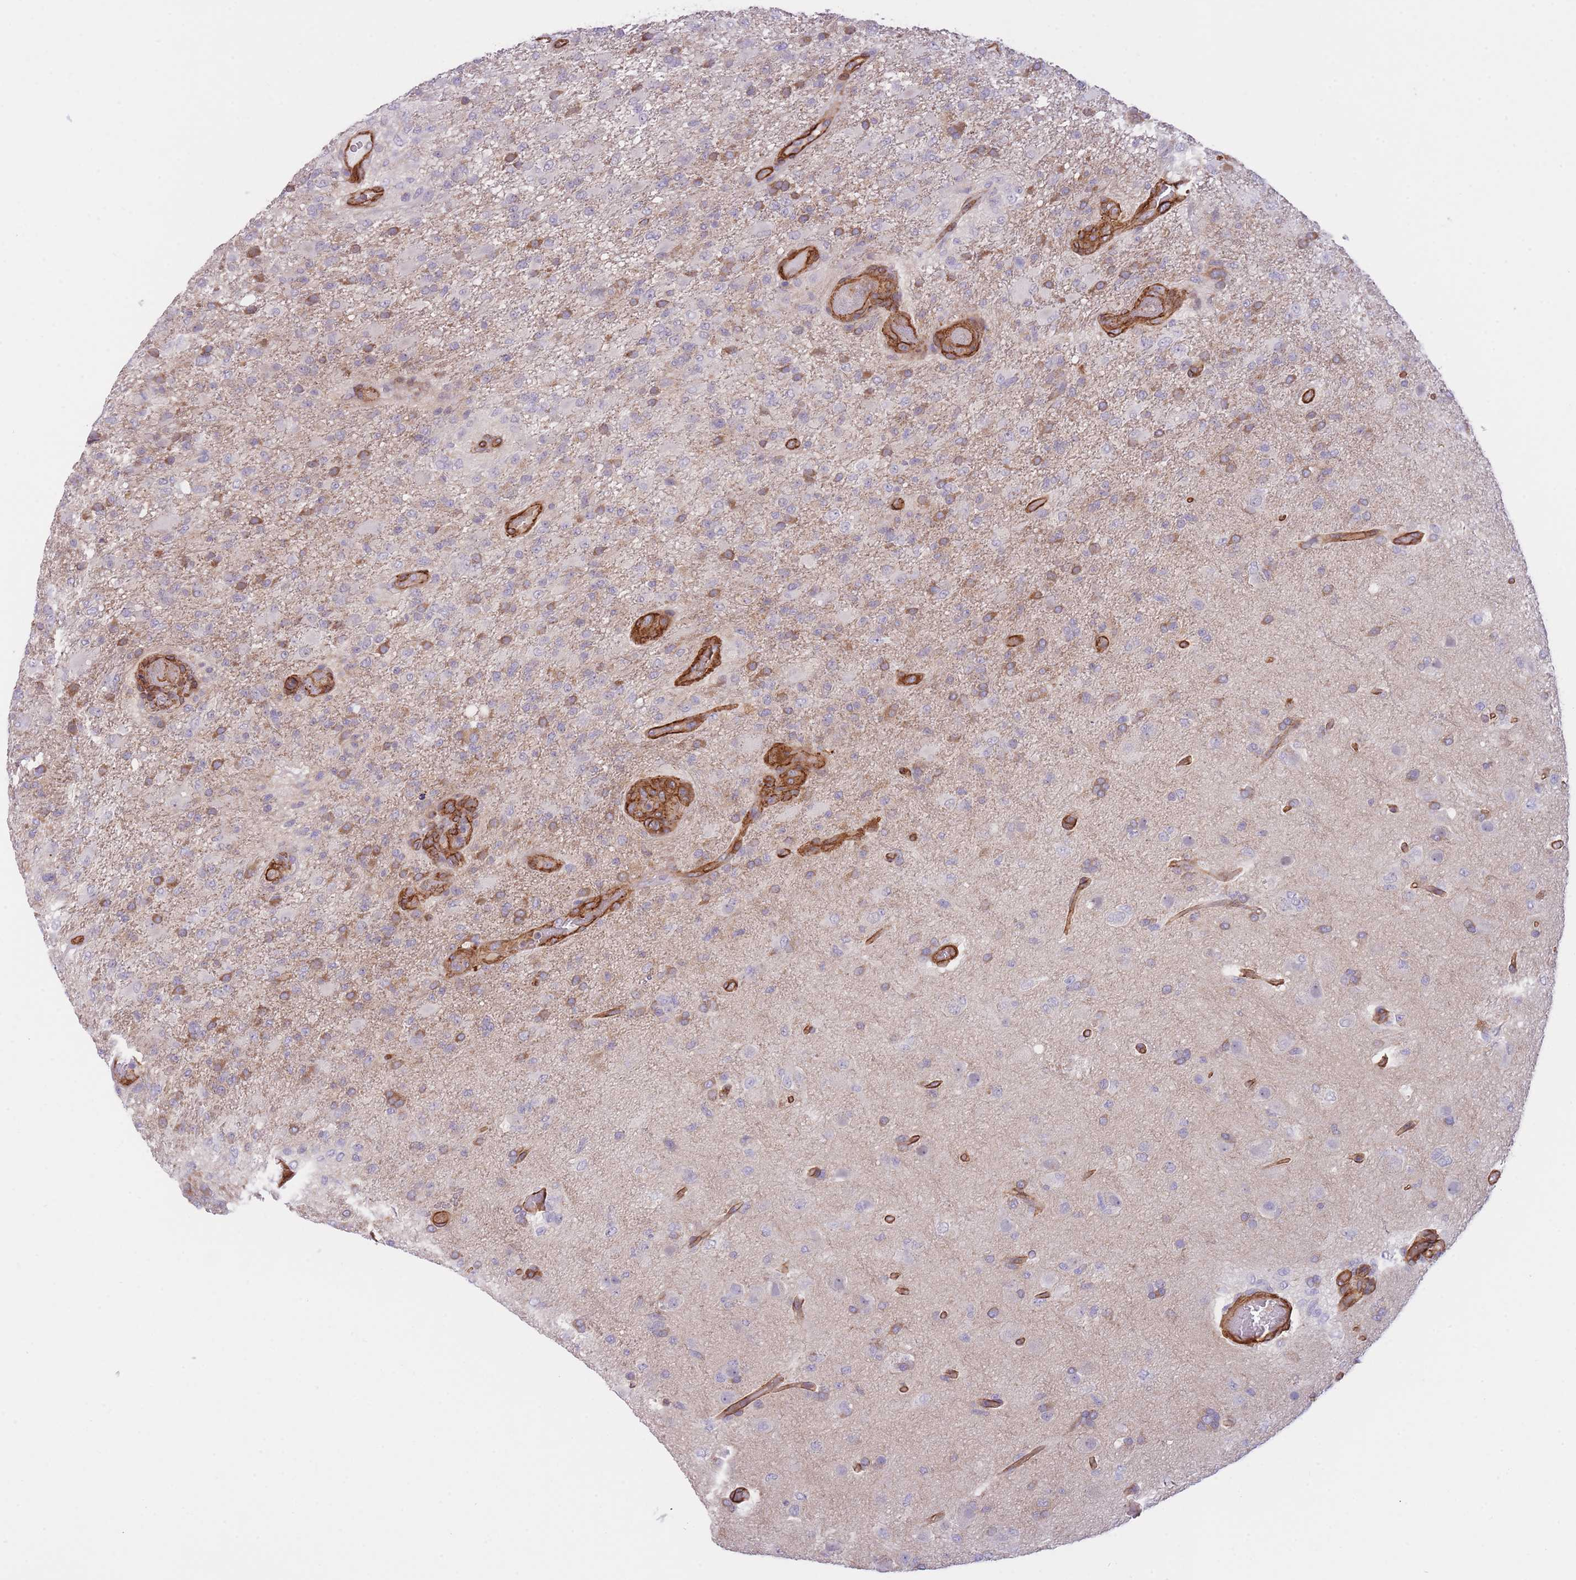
{"staining": {"intensity": "moderate", "quantity": "<25%", "location": "cytoplasmic/membranous"}, "tissue": "glioma", "cell_type": "Tumor cells", "image_type": "cancer", "snomed": [{"axis": "morphology", "description": "Glioma, malignant, High grade"}, {"axis": "topography", "description": "Brain"}], "caption": "Protein analysis of malignant glioma (high-grade) tissue demonstrates moderate cytoplasmic/membranous positivity in approximately <25% of tumor cells.", "gene": "CDC25B", "patient": {"sex": "female", "age": 74}}